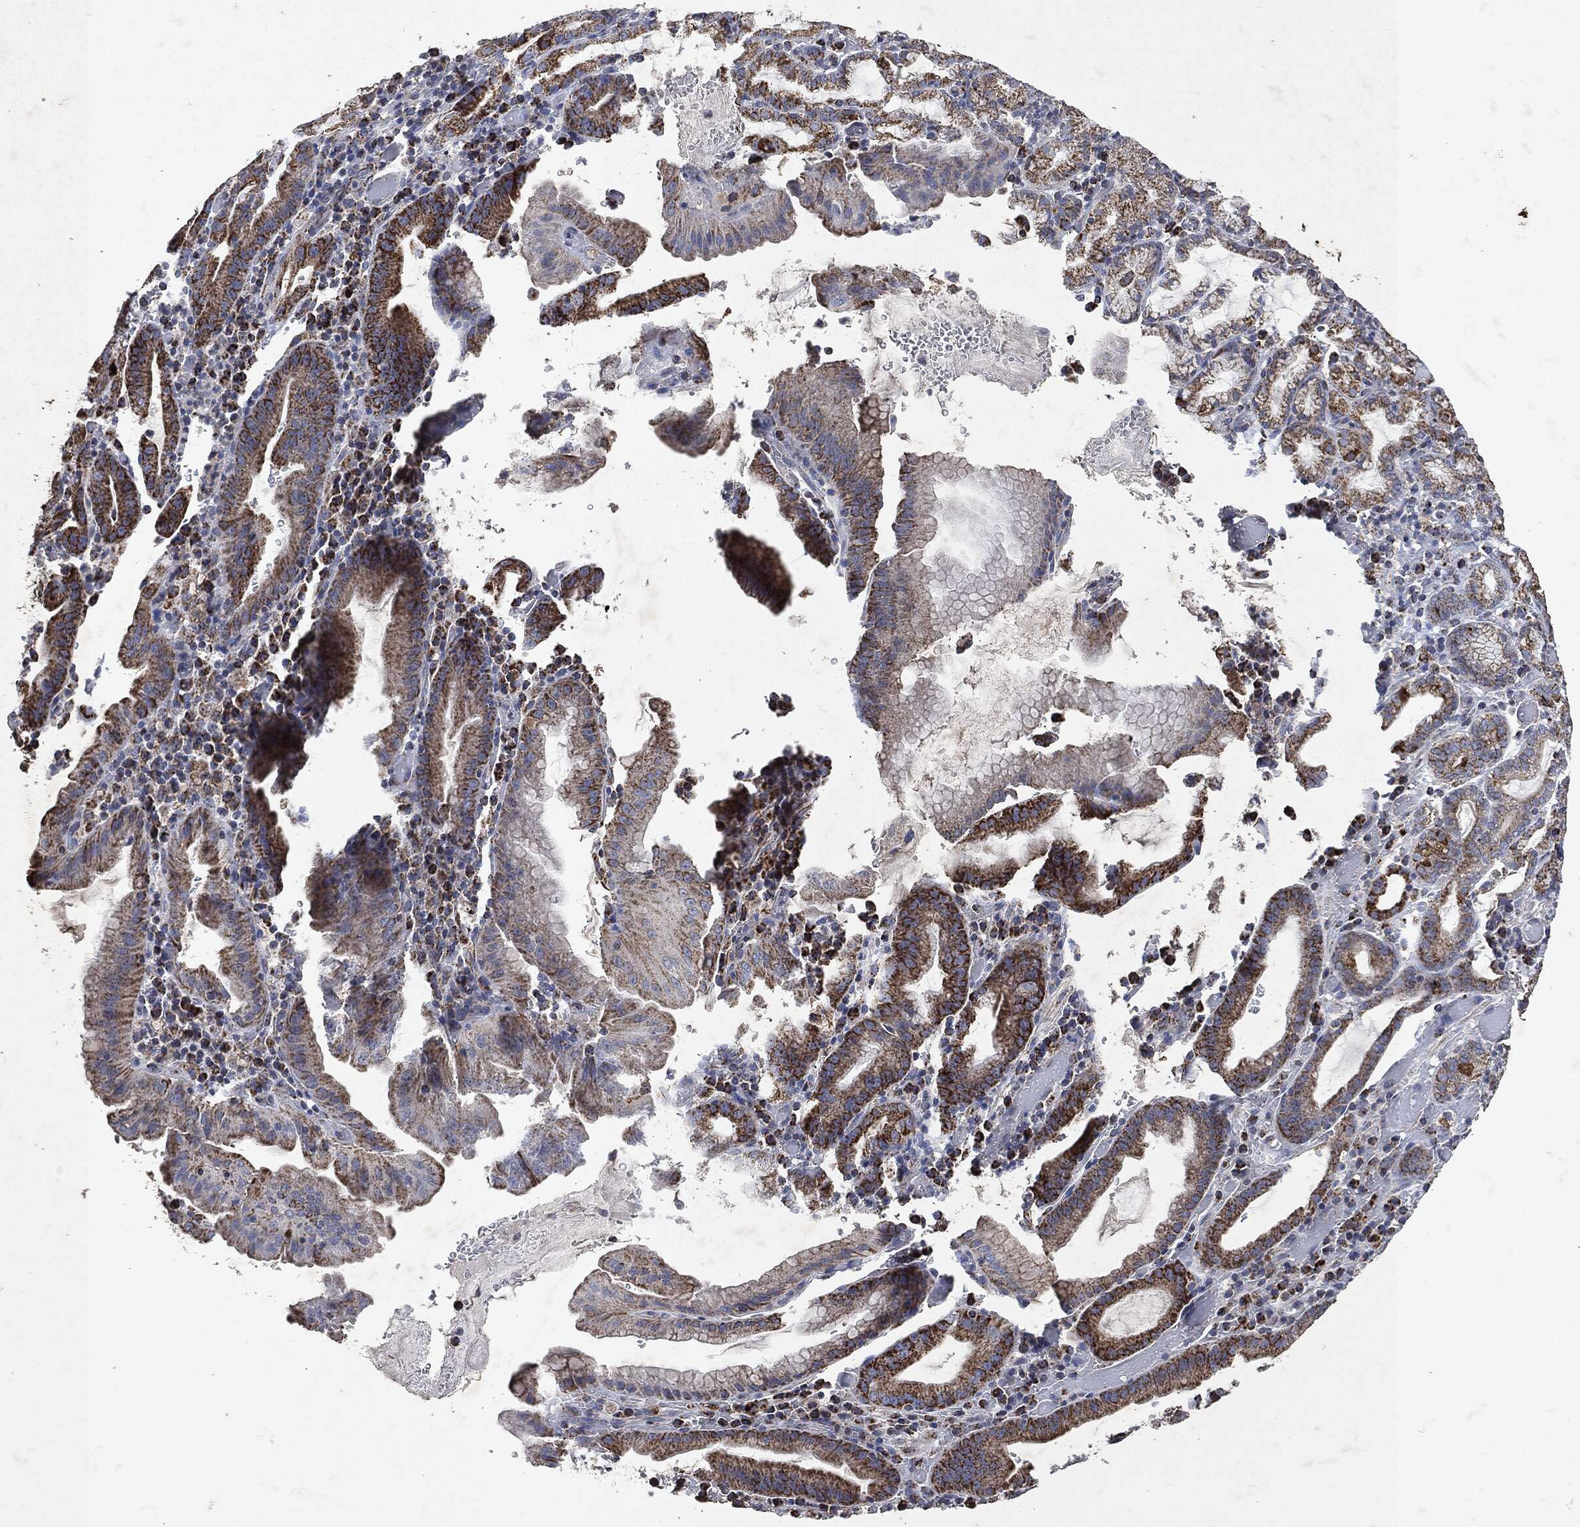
{"staining": {"intensity": "strong", "quantity": "25%-75%", "location": "cytoplasmic/membranous"}, "tissue": "stomach cancer", "cell_type": "Tumor cells", "image_type": "cancer", "snomed": [{"axis": "morphology", "description": "Adenocarcinoma, NOS"}, {"axis": "topography", "description": "Stomach"}], "caption": "IHC micrograph of neoplastic tissue: stomach adenocarcinoma stained using immunohistochemistry shows high levels of strong protein expression localized specifically in the cytoplasmic/membranous of tumor cells, appearing as a cytoplasmic/membranous brown color.", "gene": "RYK", "patient": {"sex": "male", "age": 79}}